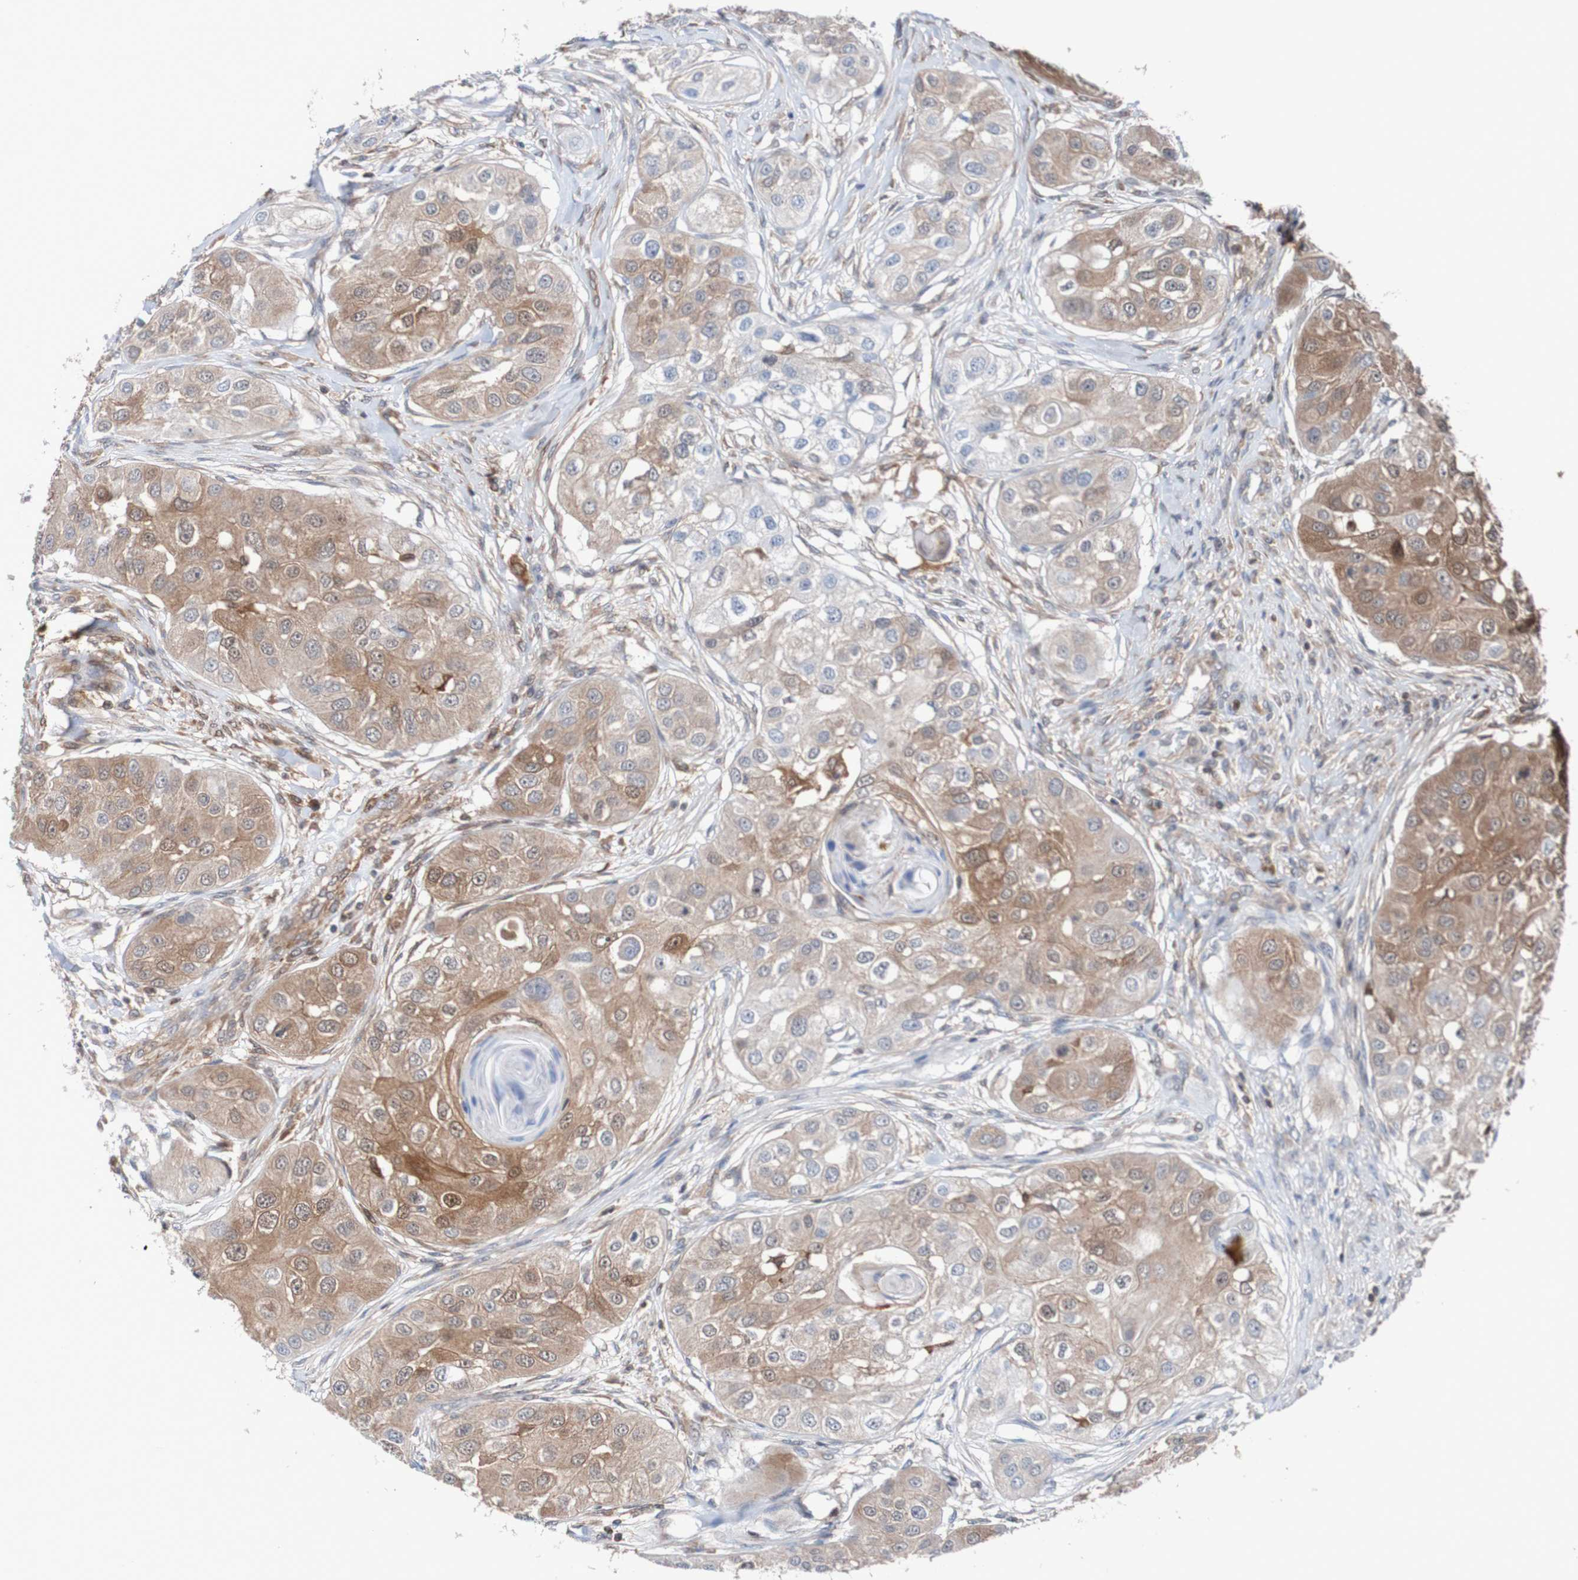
{"staining": {"intensity": "weak", "quantity": "25%-75%", "location": "cytoplasmic/membranous"}, "tissue": "head and neck cancer", "cell_type": "Tumor cells", "image_type": "cancer", "snomed": [{"axis": "morphology", "description": "Normal tissue, NOS"}, {"axis": "morphology", "description": "Squamous cell carcinoma, NOS"}, {"axis": "topography", "description": "Skeletal muscle"}, {"axis": "topography", "description": "Head-Neck"}], "caption": "Protein expression by immunohistochemistry (IHC) shows weak cytoplasmic/membranous staining in about 25%-75% of tumor cells in head and neck squamous cell carcinoma. The staining is performed using DAB brown chromogen to label protein expression. The nuclei are counter-stained blue using hematoxylin.", "gene": "RIGI", "patient": {"sex": "male", "age": 51}}